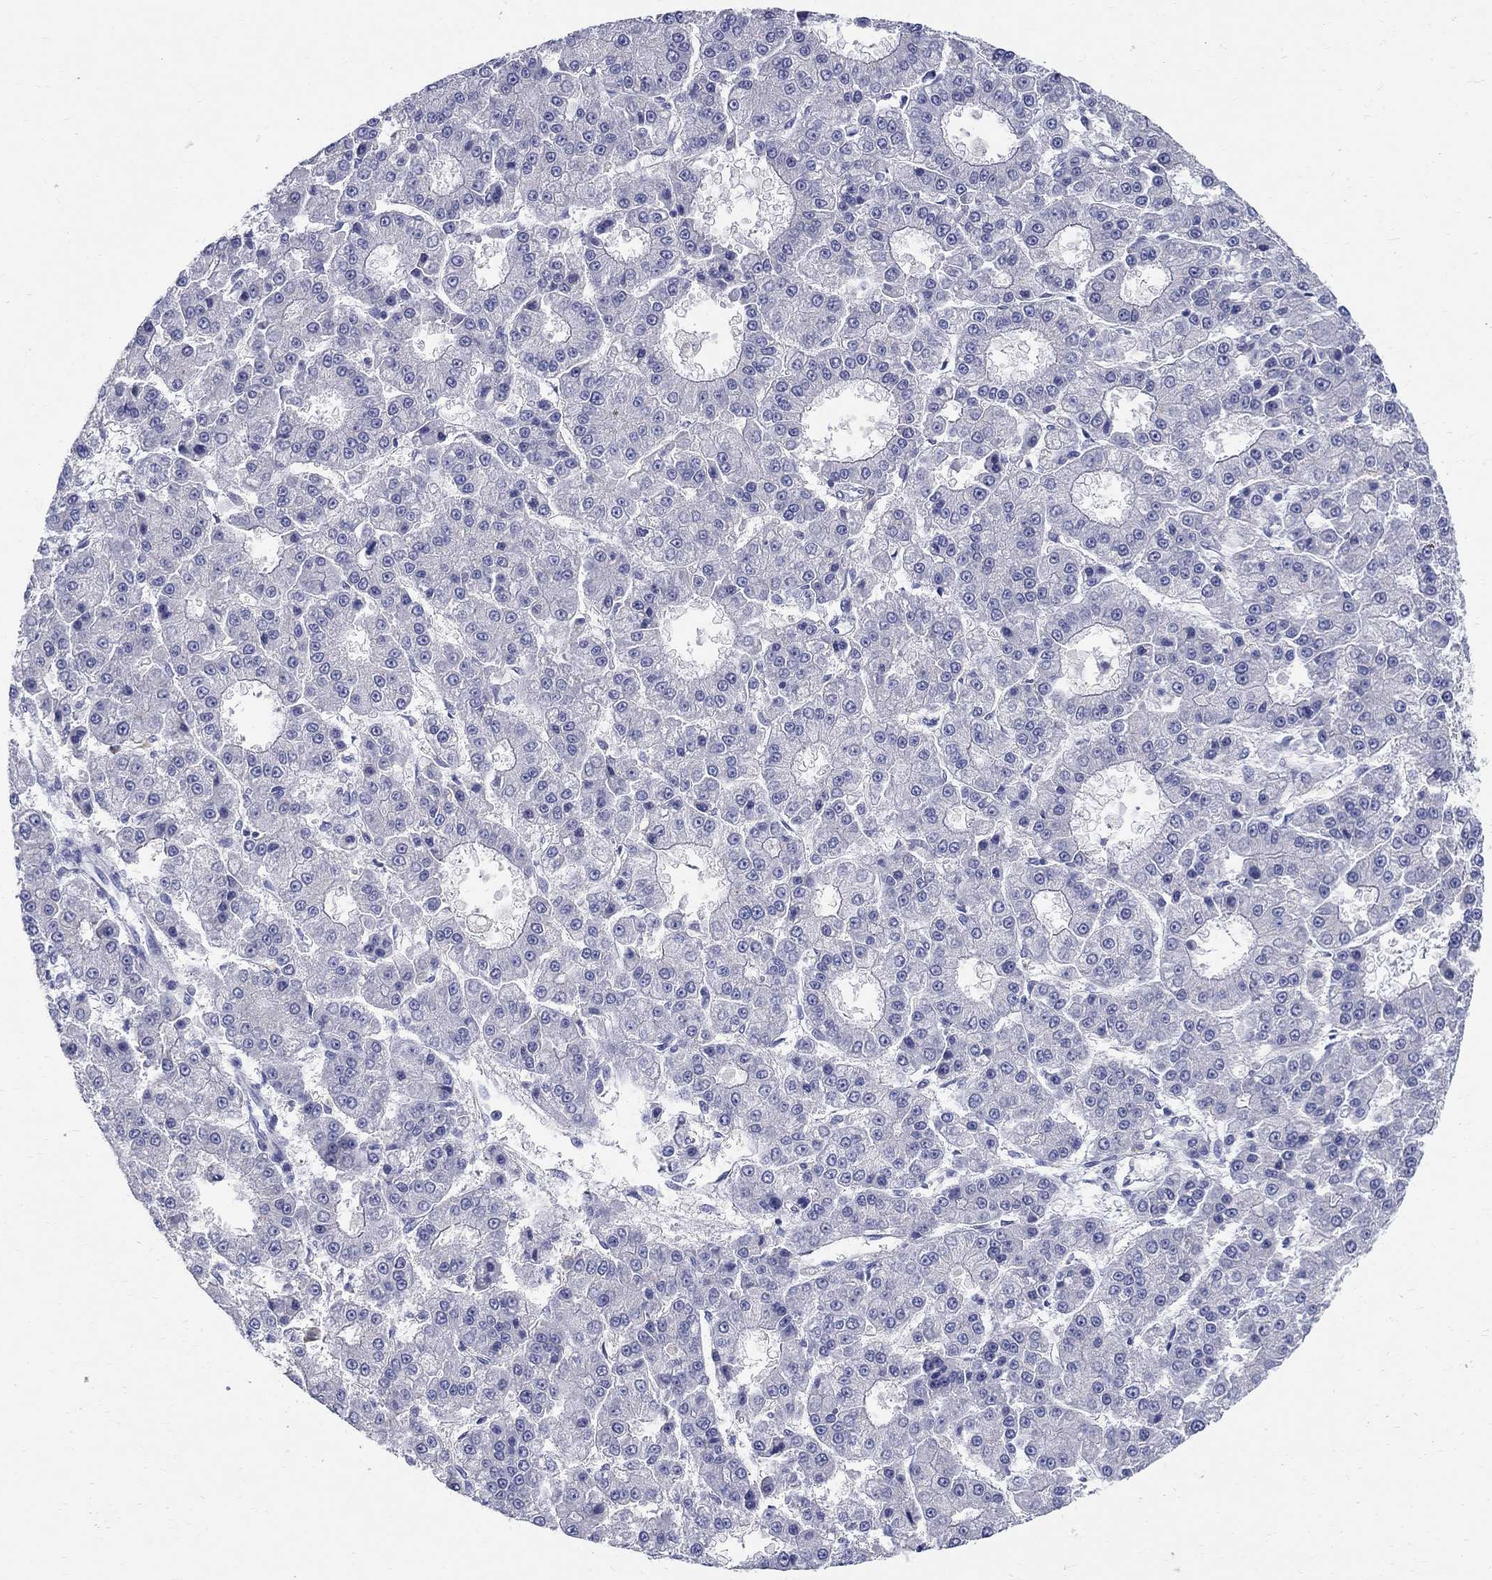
{"staining": {"intensity": "negative", "quantity": "none", "location": "none"}, "tissue": "liver cancer", "cell_type": "Tumor cells", "image_type": "cancer", "snomed": [{"axis": "morphology", "description": "Carcinoma, Hepatocellular, NOS"}, {"axis": "topography", "description": "Liver"}], "caption": "IHC image of neoplastic tissue: human liver hepatocellular carcinoma stained with DAB (3,3'-diaminobenzidine) exhibits no significant protein positivity in tumor cells. (Brightfield microscopy of DAB immunohistochemistry (IHC) at high magnification).", "gene": "SOX2", "patient": {"sex": "male", "age": 70}}